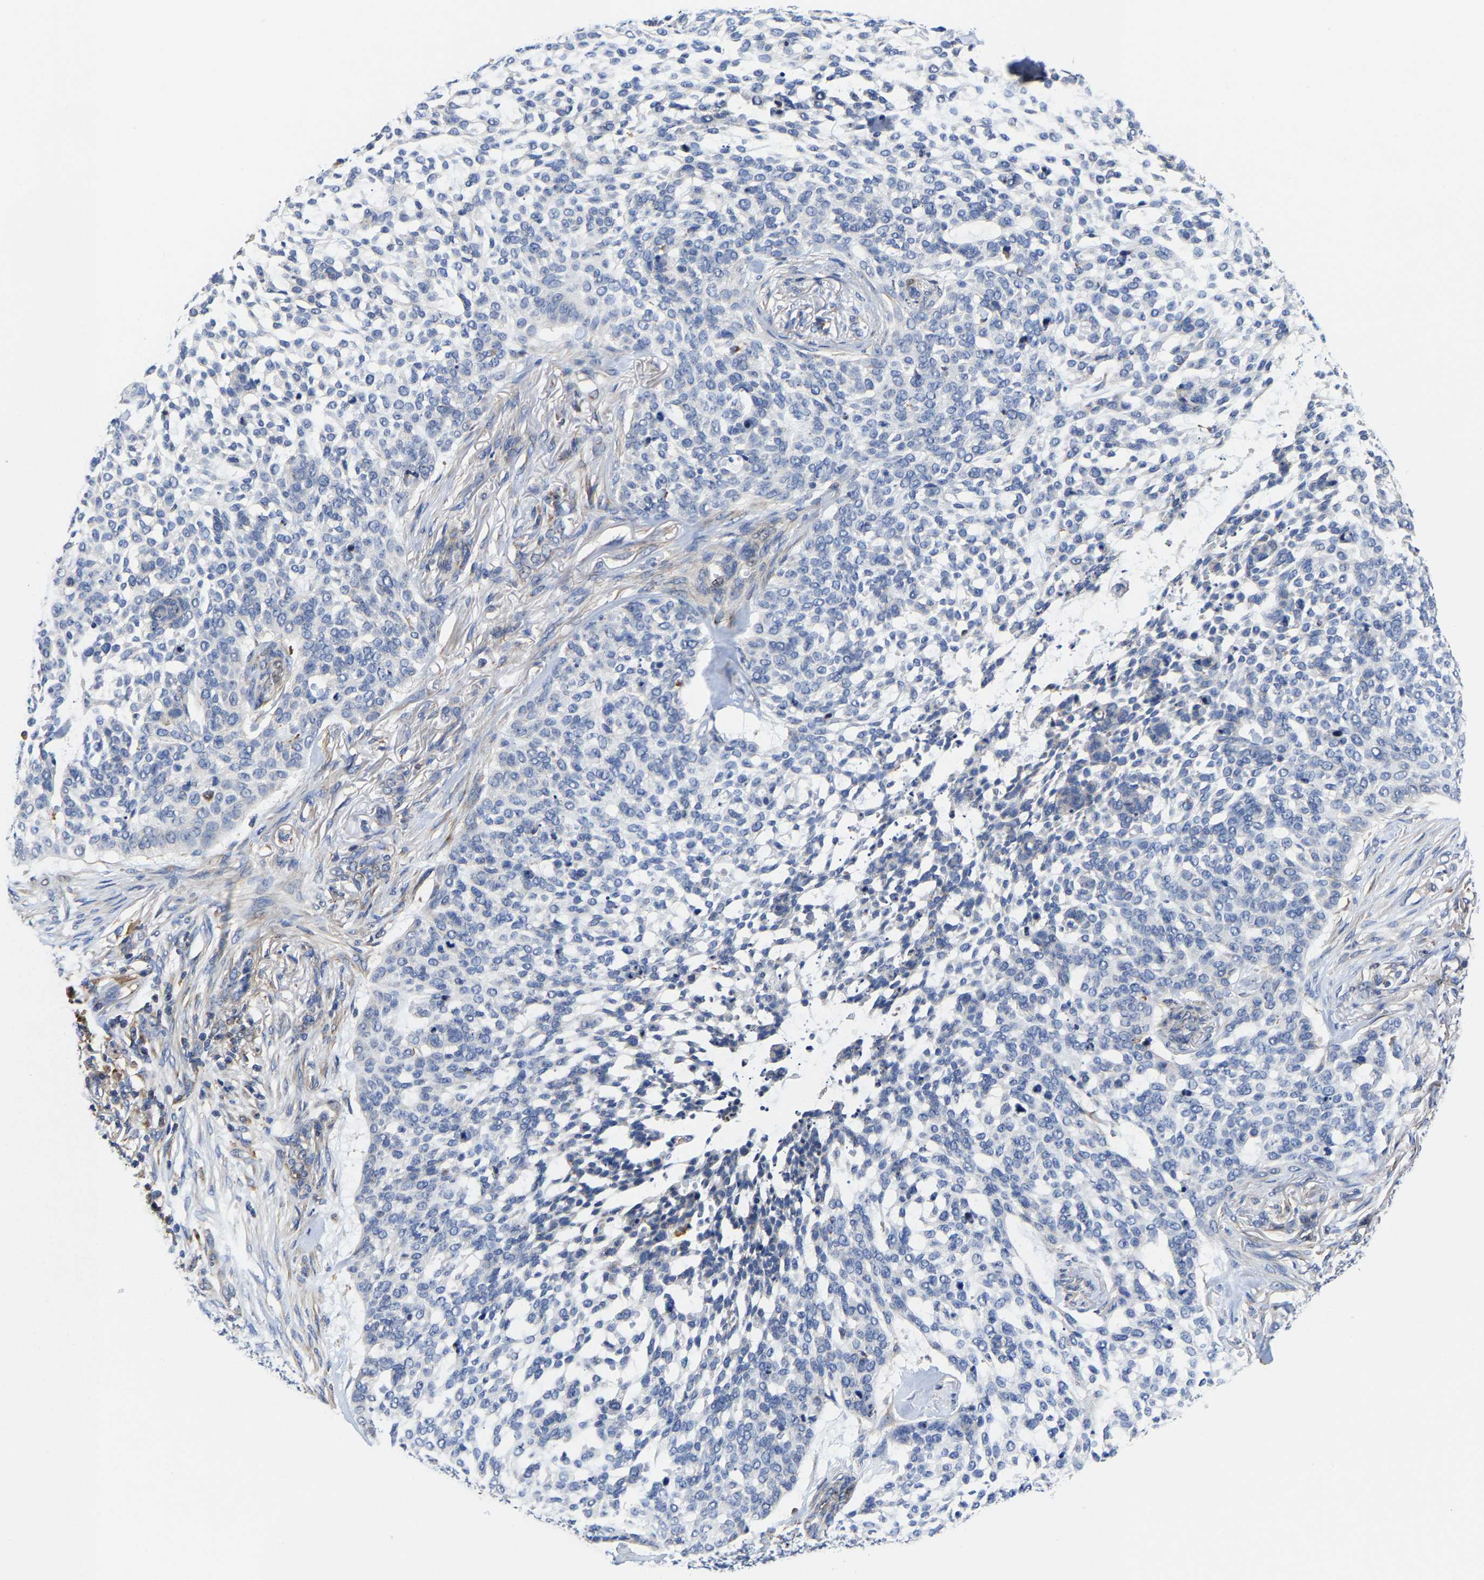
{"staining": {"intensity": "negative", "quantity": "none", "location": "none"}, "tissue": "skin cancer", "cell_type": "Tumor cells", "image_type": "cancer", "snomed": [{"axis": "morphology", "description": "Basal cell carcinoma"}, {"axis": "topography", "description": "Skin"}], "caption": "Immunohistochemistry image of neoplastic tissue: human skin cancer (basal cell carcinoma) stained with DAB (3,3'-diaminobenzidine) demonstrates no significant protein expression in tumor cells. Brightfield microscopy of immunohistochemistry stained with DAB (3,3'-diaminobenzidine) (brown) and hematoxylin (blue), captured at high magnification.", "gene": "PFKFB3", "patient": {"sex": "female", "age": 64}}